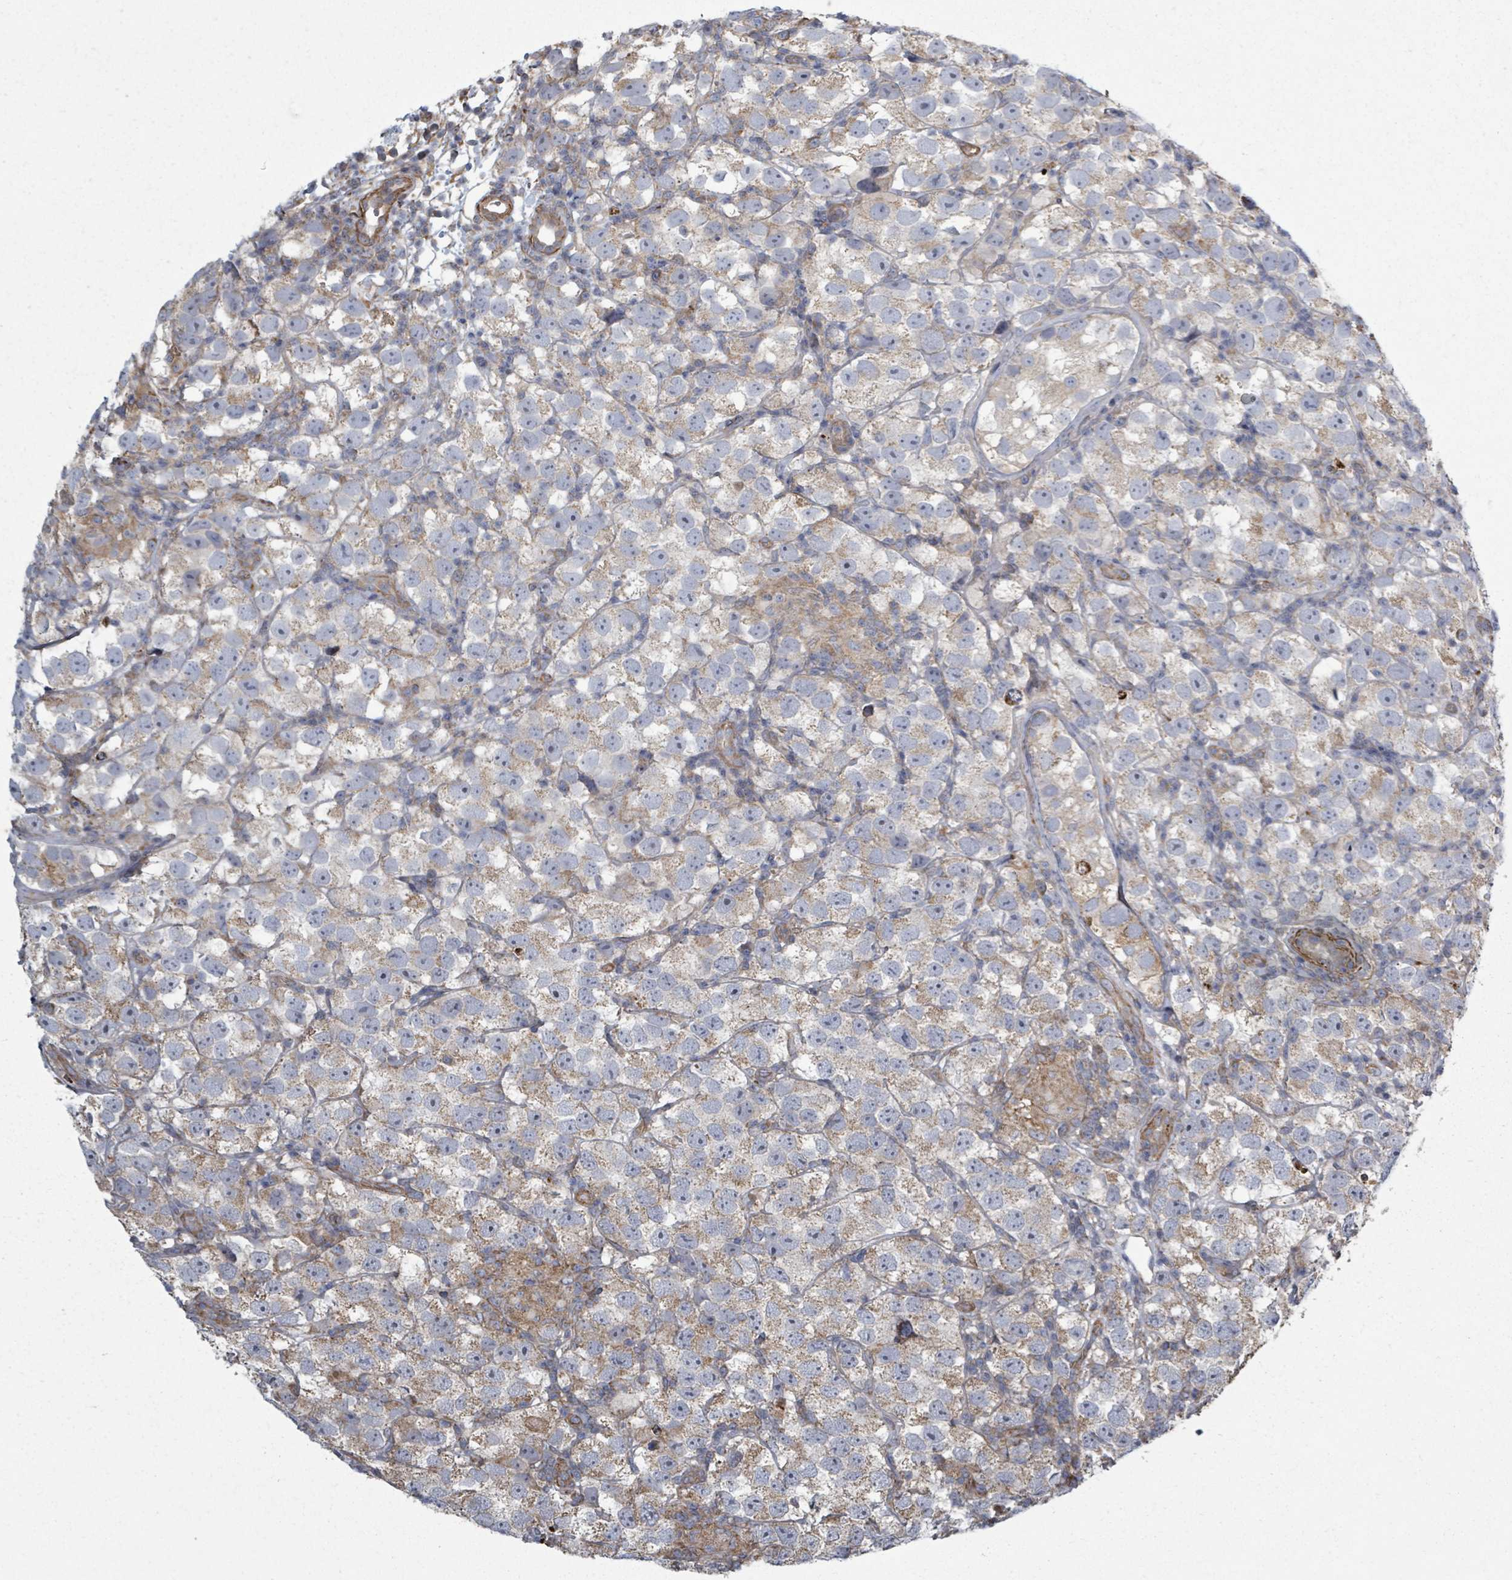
{"staining": {"intensity": "weak", "quantity": "25%-75%", "location": "cytoplasmic/membranous"}, "tissue": "testis cancer", "cell_type": "Tumor cells", "image_type": "cancer", "snomed": [{"axis": "morphology", "description": "Seminoma, NOS"}, {"axis": "topography", "description": "Testis"}], "caption": "This is a histology image of immunohistochemistry (IHC) staining of testis seminoma, which shows weak positivity in the cytoplasmic/membranous of tumor cells.", "gene": "ADCK1", "patient": {"sex": "male", "age": 26}}